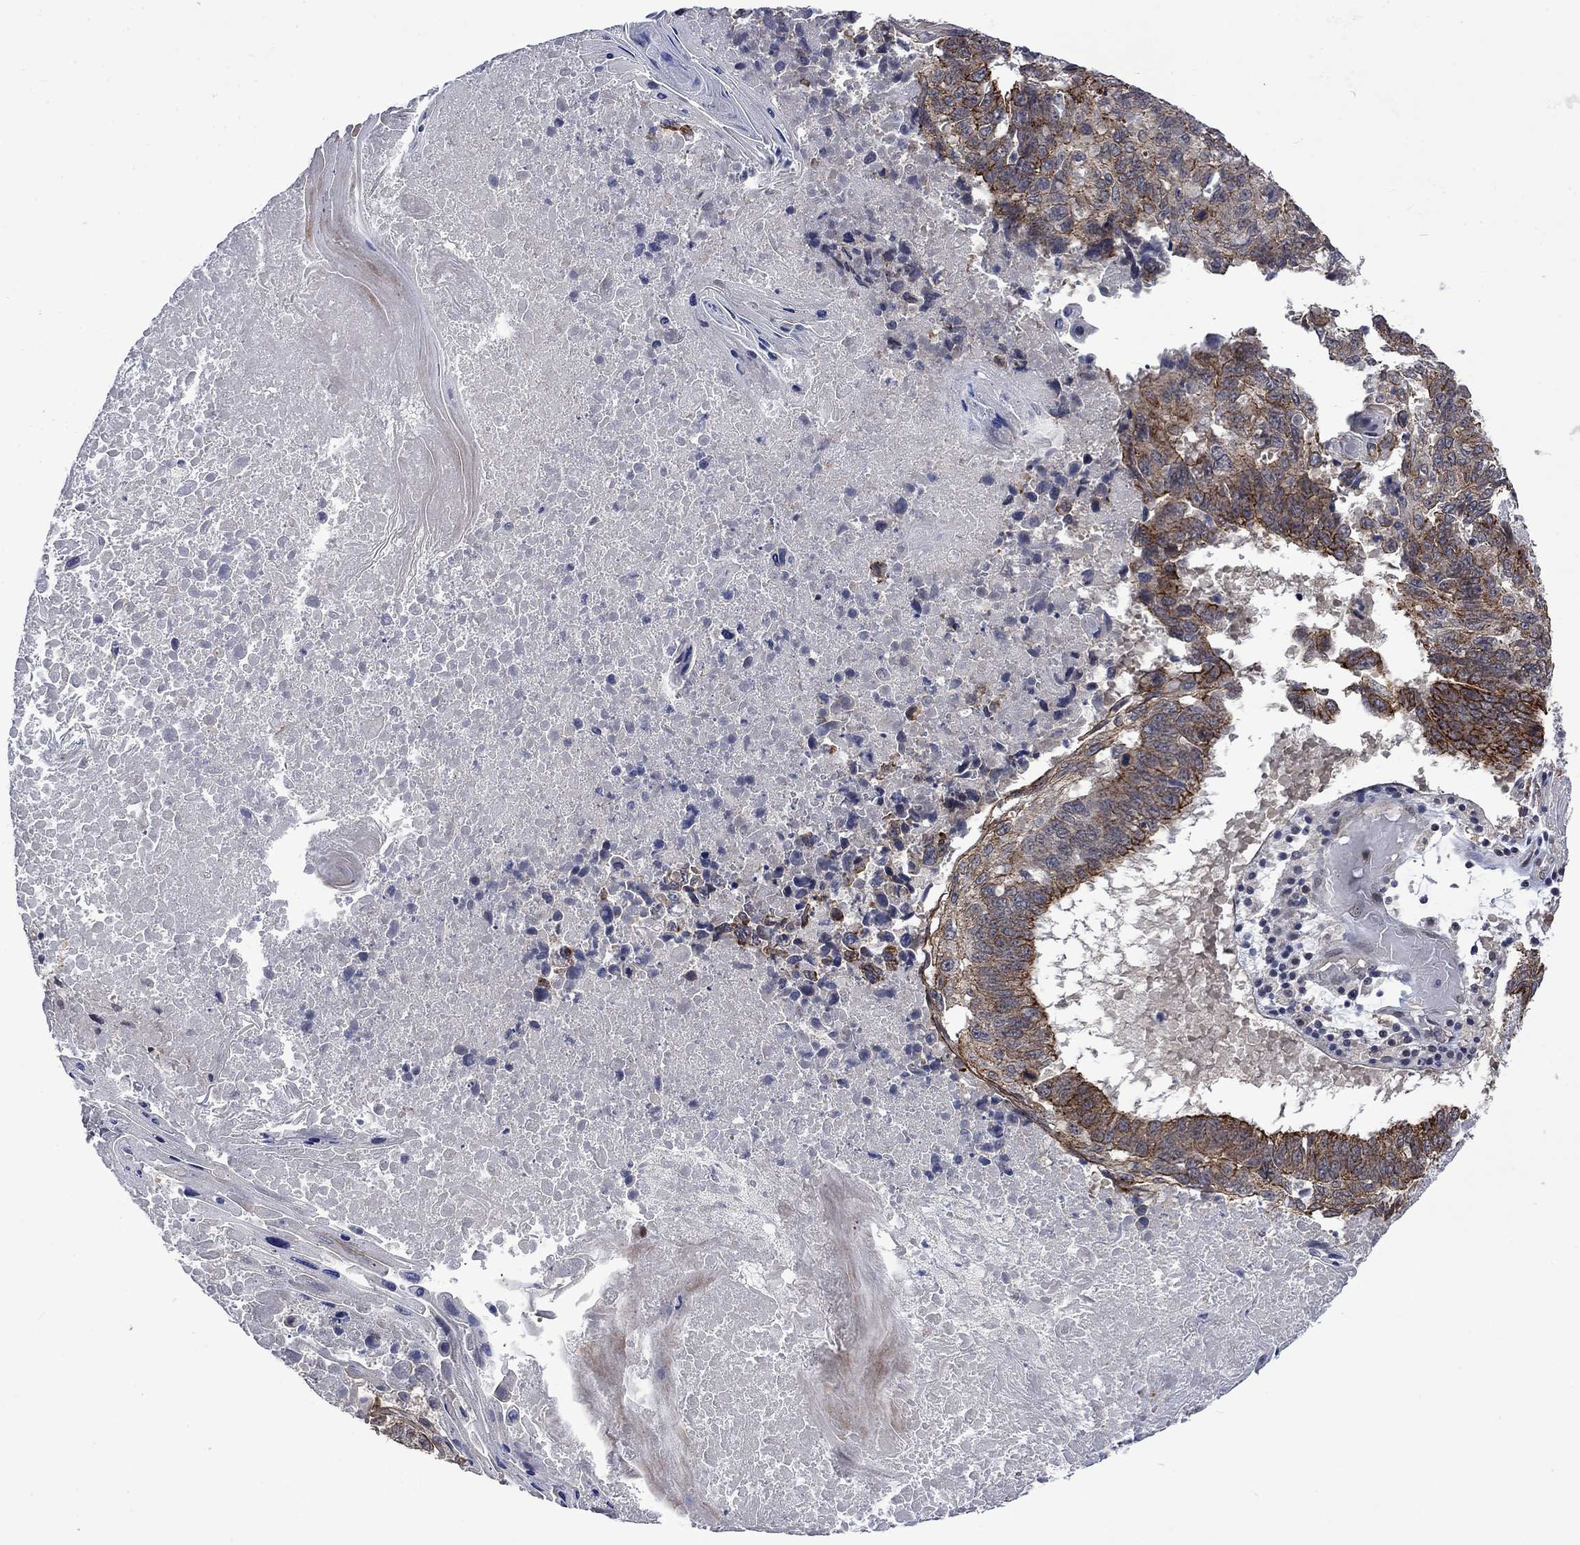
{"staining": {"intensity": "moderate", "quantity": "25%-75%", "location": "cytoplasmic/membranous"}, "tissue": "lung cancer", "cell_type": "Tumor cells", "image_type": "cancer", "snomed": [{"axis": "morphology", "description": "Squamous cell carcinoma, NOS"}, {"axis": "topography", "description": "Lung"}], "caption": "A micrograph showing moderate cytoplasmic/membranous staining in approximately 25%-75% of tumor cells in squamous cell carcinoma (lung), as visualized by brown immunohistochemical staining.", "gene": "PPP1R9A", "patient": {"sex": "male", "age": 73}}